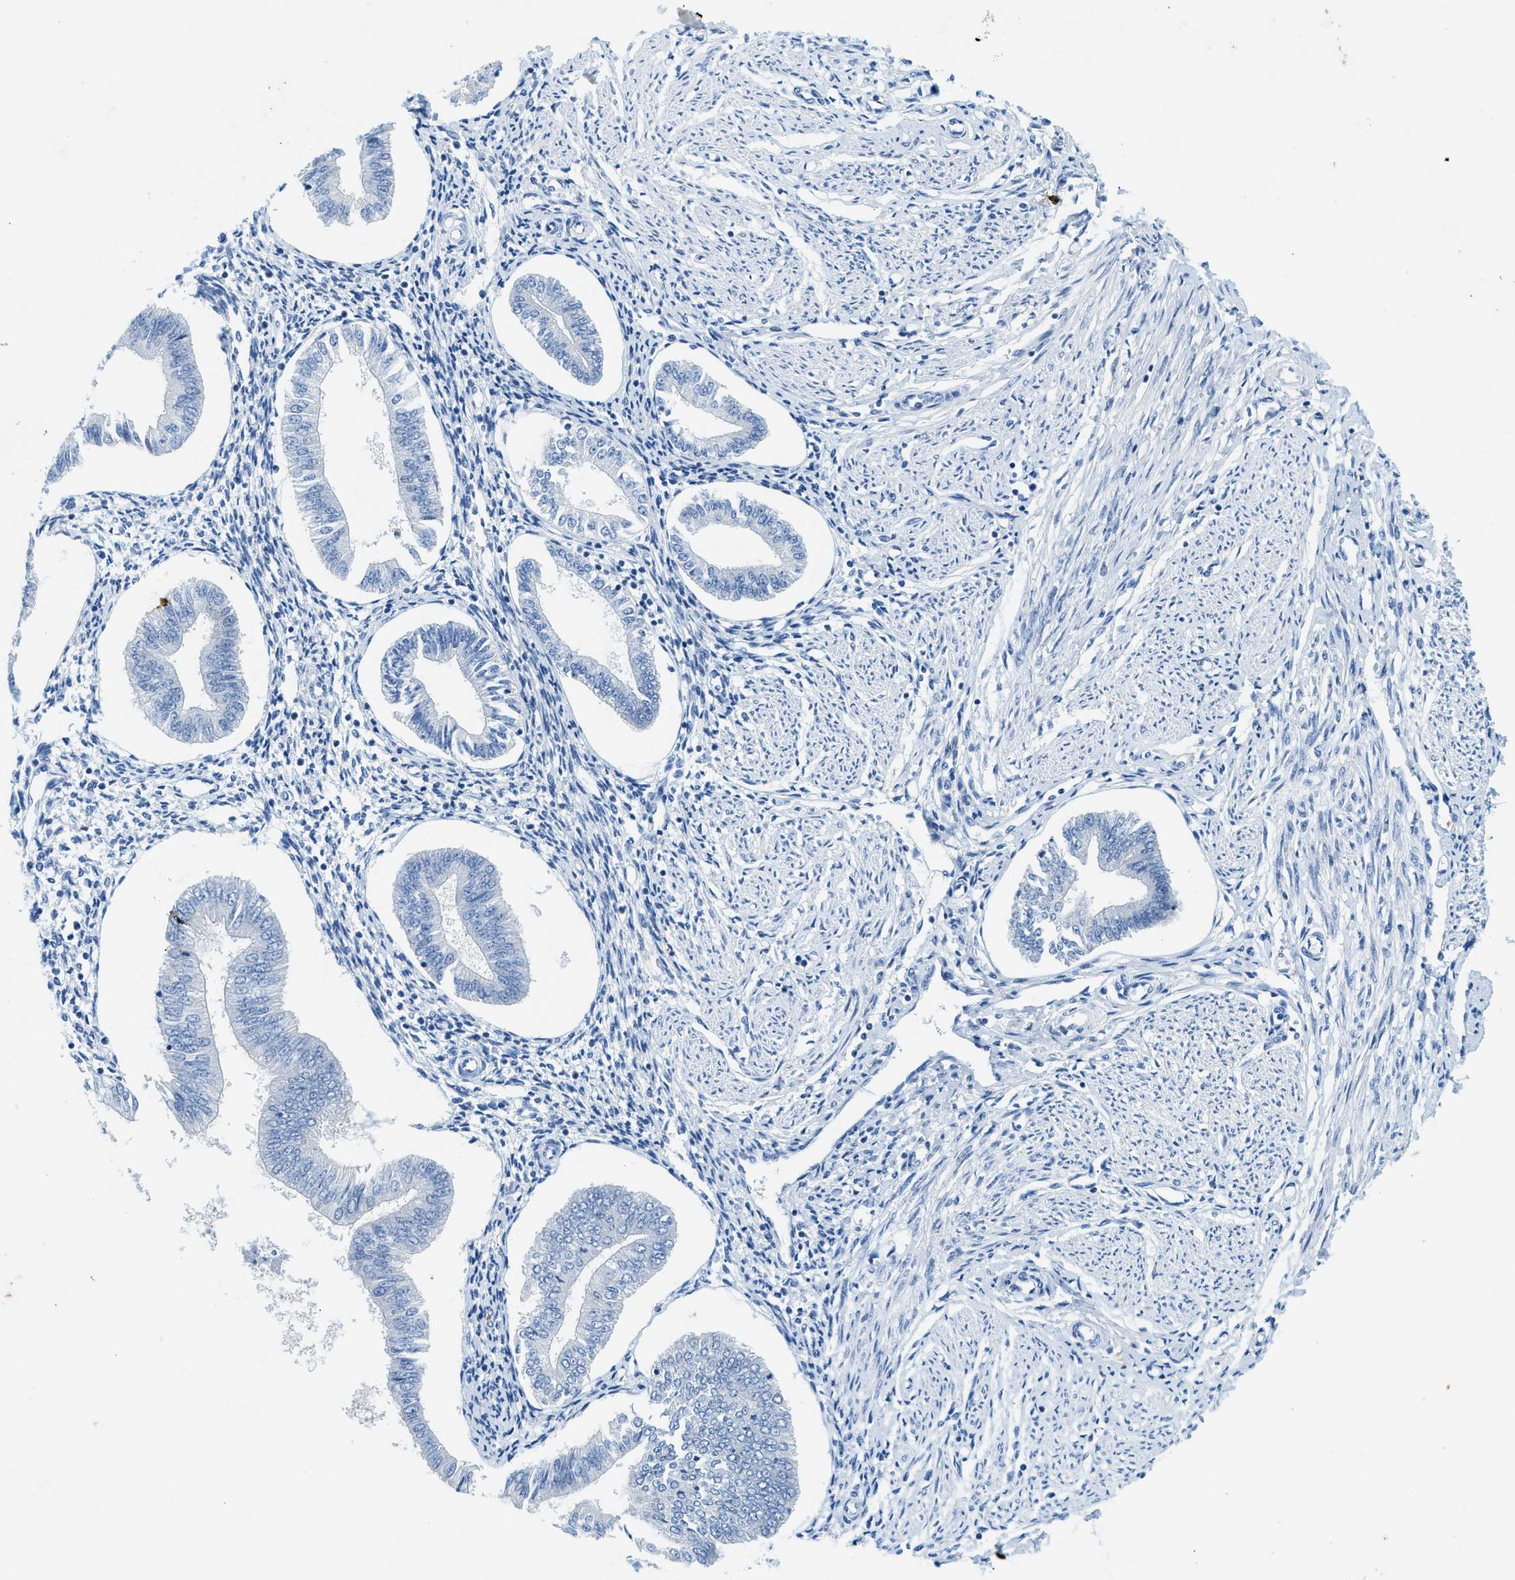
{"staining": {"intensity": "negative", "quantity": "none", "location": "none"}, "tissue": "endometrium", "cell_type": "Cells in endometrial stroma", "image_type": "normal", "snomed": [{"axis": "morphology", "description": "Normal tissue, NOS"}, {"axis": "topography", "description": "Endometrium"}], "caption": "Image shows no significant protein positivity in cells in endometrial stroma of normal endometrium.", "gene": "ZDHHC13", "patient": {"sex": "female", "age": 50}}